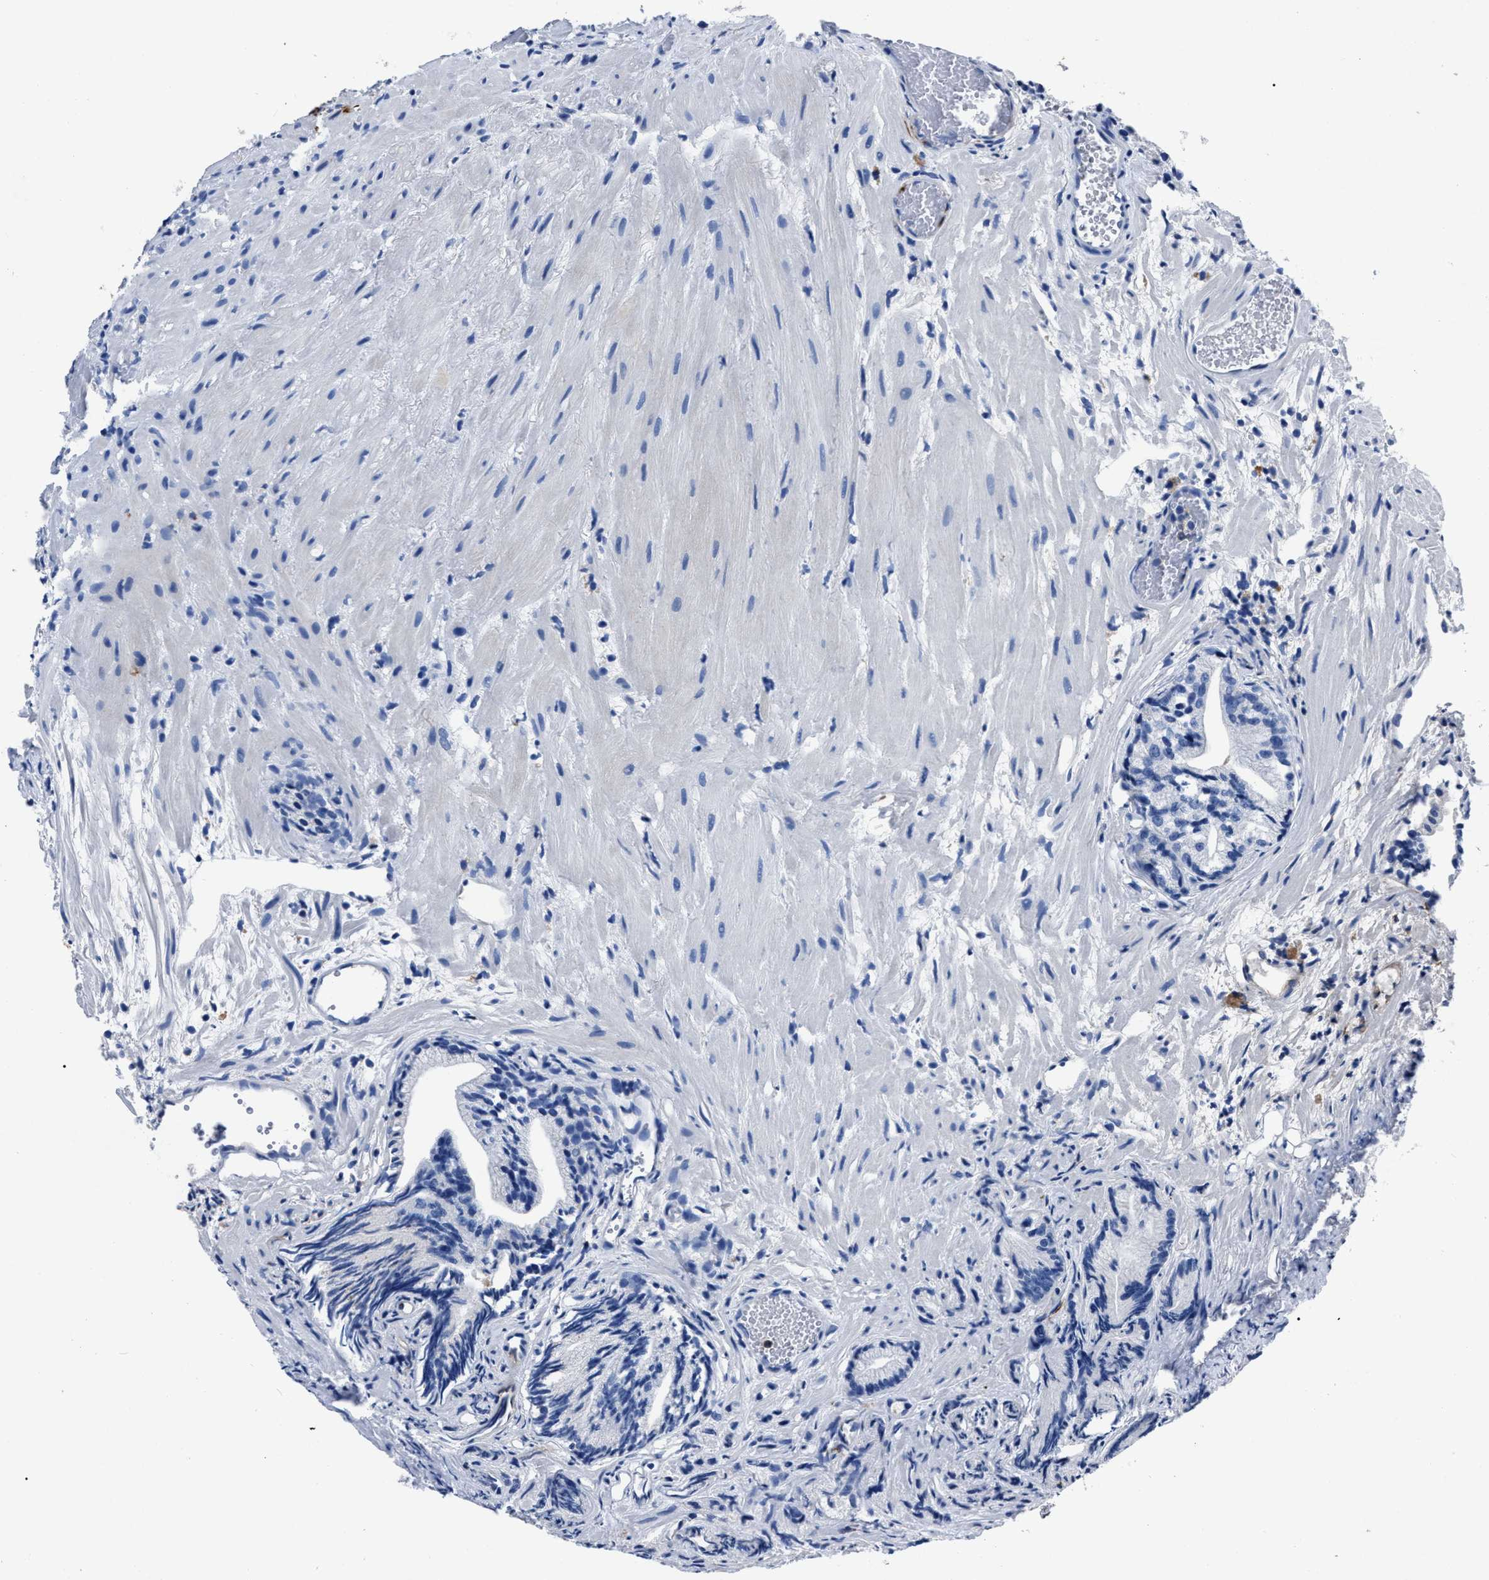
{"staining": {"intensity": "negative", "quantity": "none", "location": "none"}, "tissue": "prostate cancer", "cell_type": "Tumor cells", "image_type": "cancer", "snomed": [{"axis": "morphology", "description": "Adenocarcinoma, Low grade"}, {"axis": "topography", "description": "Prostate"}], "caption": "Adenocarcinoma (low-grade) (prostate) was stained to show a protein in brown. There is no significant positivity in tumor cells.", "gene": "OR10G3", "patient": {"sex": "male", "age": 89}}